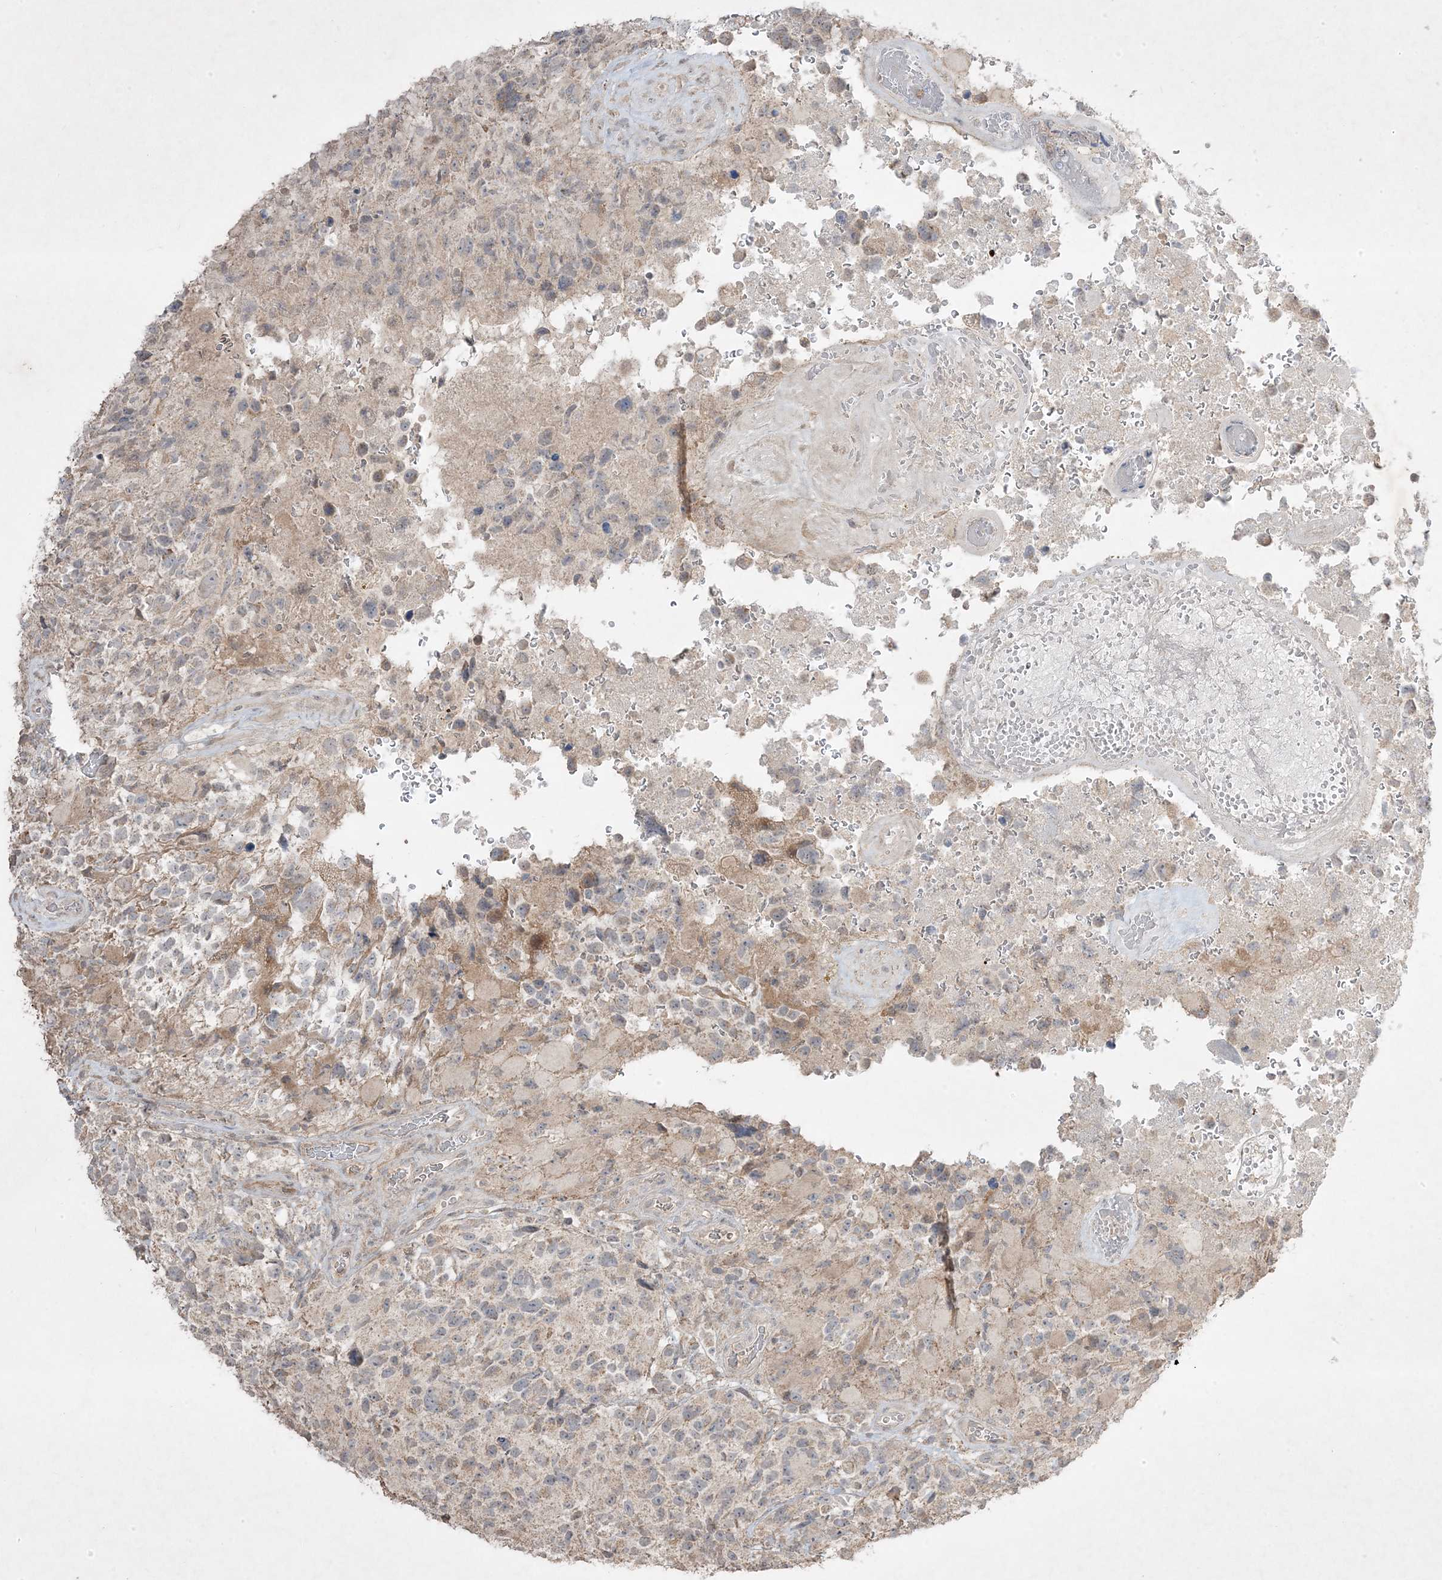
{"staining": {"intensity": "weak", "quantity": "<25%", "location": "cytoplasmic/membranous"}, "tissue": "glioma", "cell_type": "Tumor cells", "image_type": "cancer", "snomed": [{"axis": "morphology", "description": "Glioma, malignant, High grade"}, {"axis": "topography", "description": "Brain"}], "caption": "Photomicrograph shows no protein staining in tumor cells of glioma tissue.", "gene": "RGL4", "patient": {"sex": "male", "age": 69}}